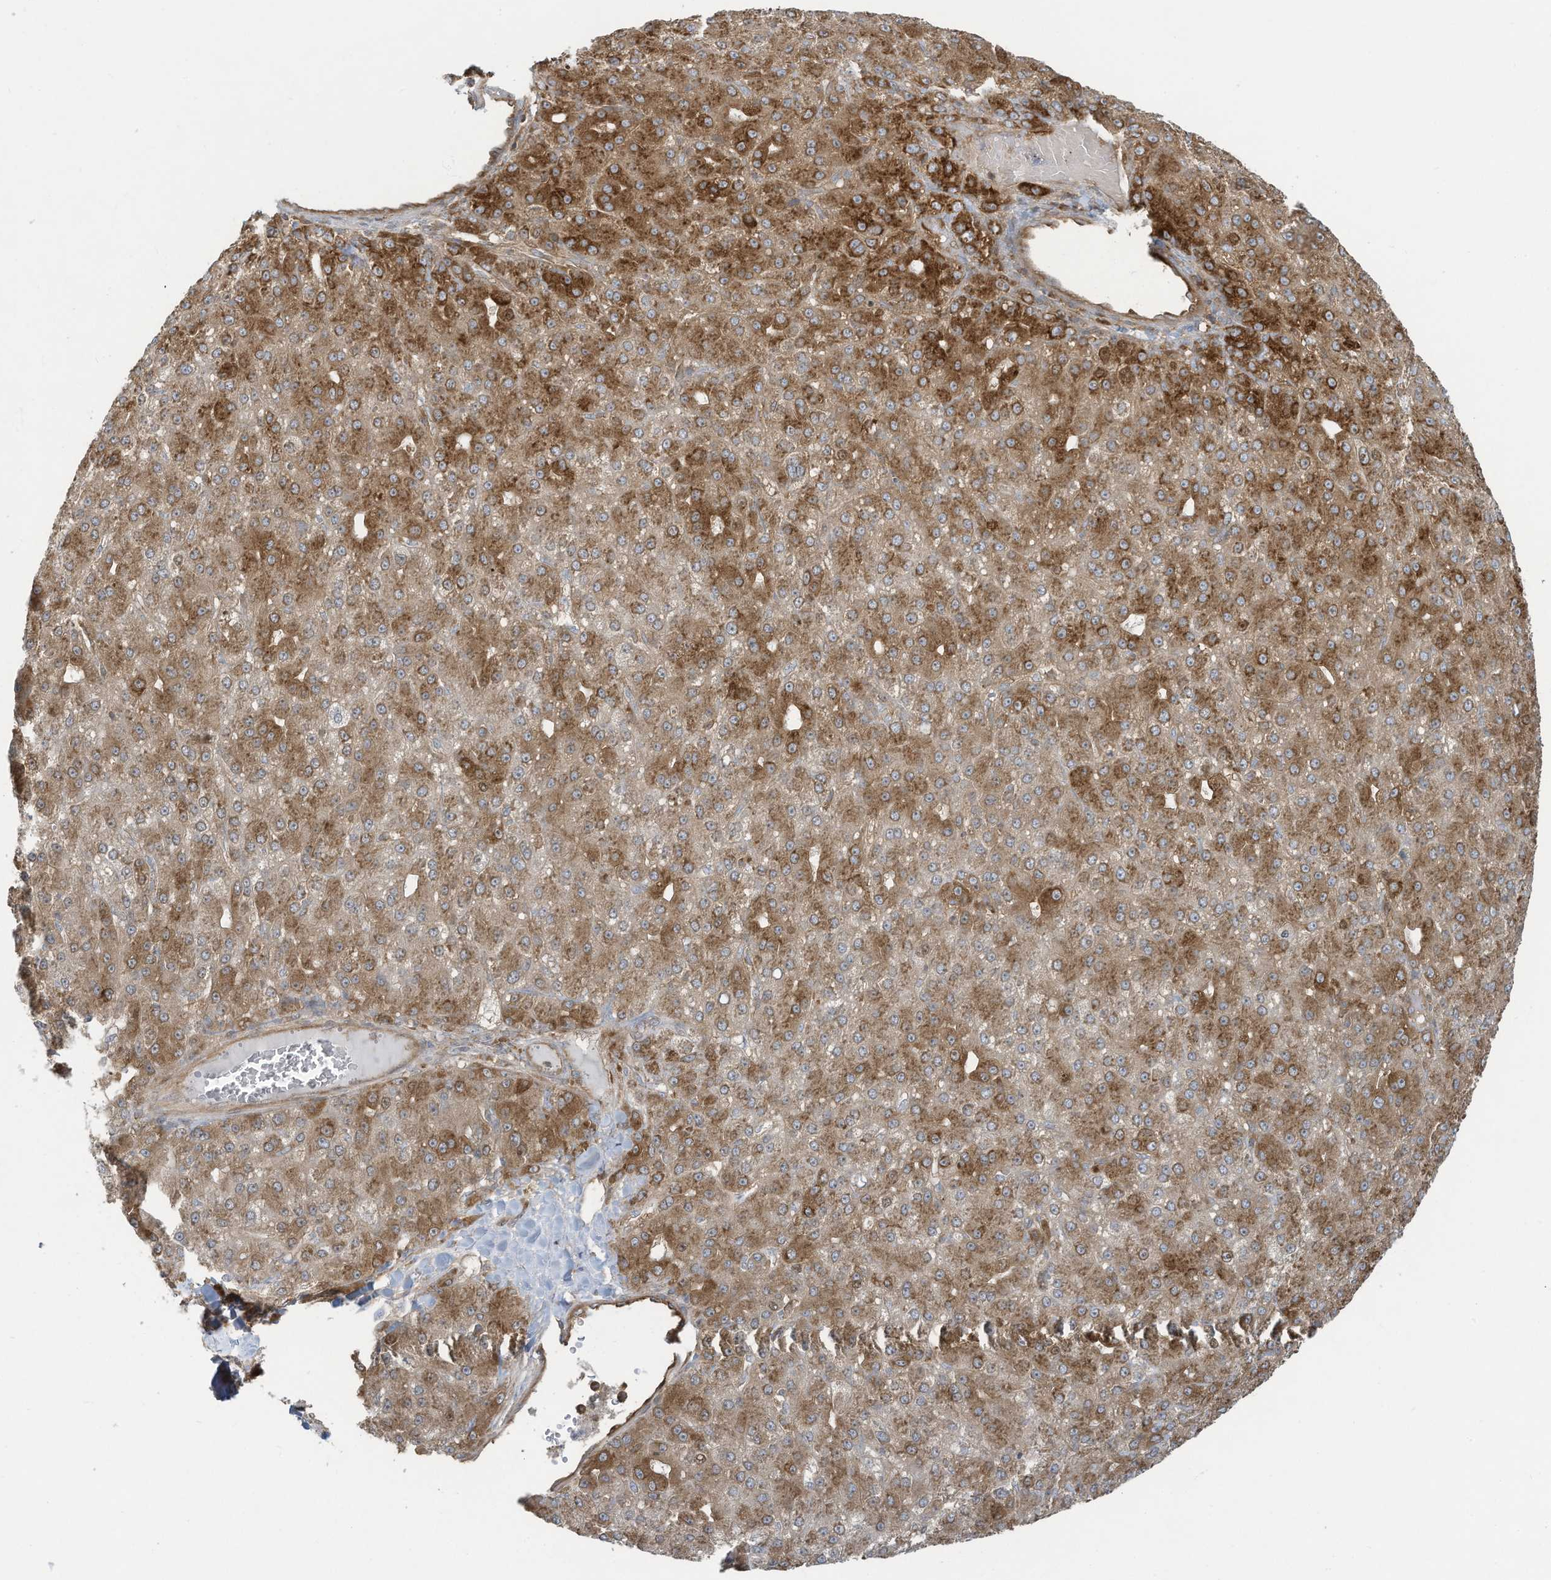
{"staining": {"intensity": "strong", "quantity": "25%-75%", "location": "cytoplasmic/membranous"}, "tissue": "liver cancer", "cell_type": "Tumor cells", "image_type": "cancer", "snomed": [{"axis": "morphology", "description": "Carcinoma, Hepatocellular, NOS"}, {"axis": "topography", "description": "Liver"}], "caption": "Human hepatocellular carcinoma (liver) stained with a protein marker shows strong staining in tumor cells.", "gene": "OLA1", "patient": {"sex": "male", "age": 67}}